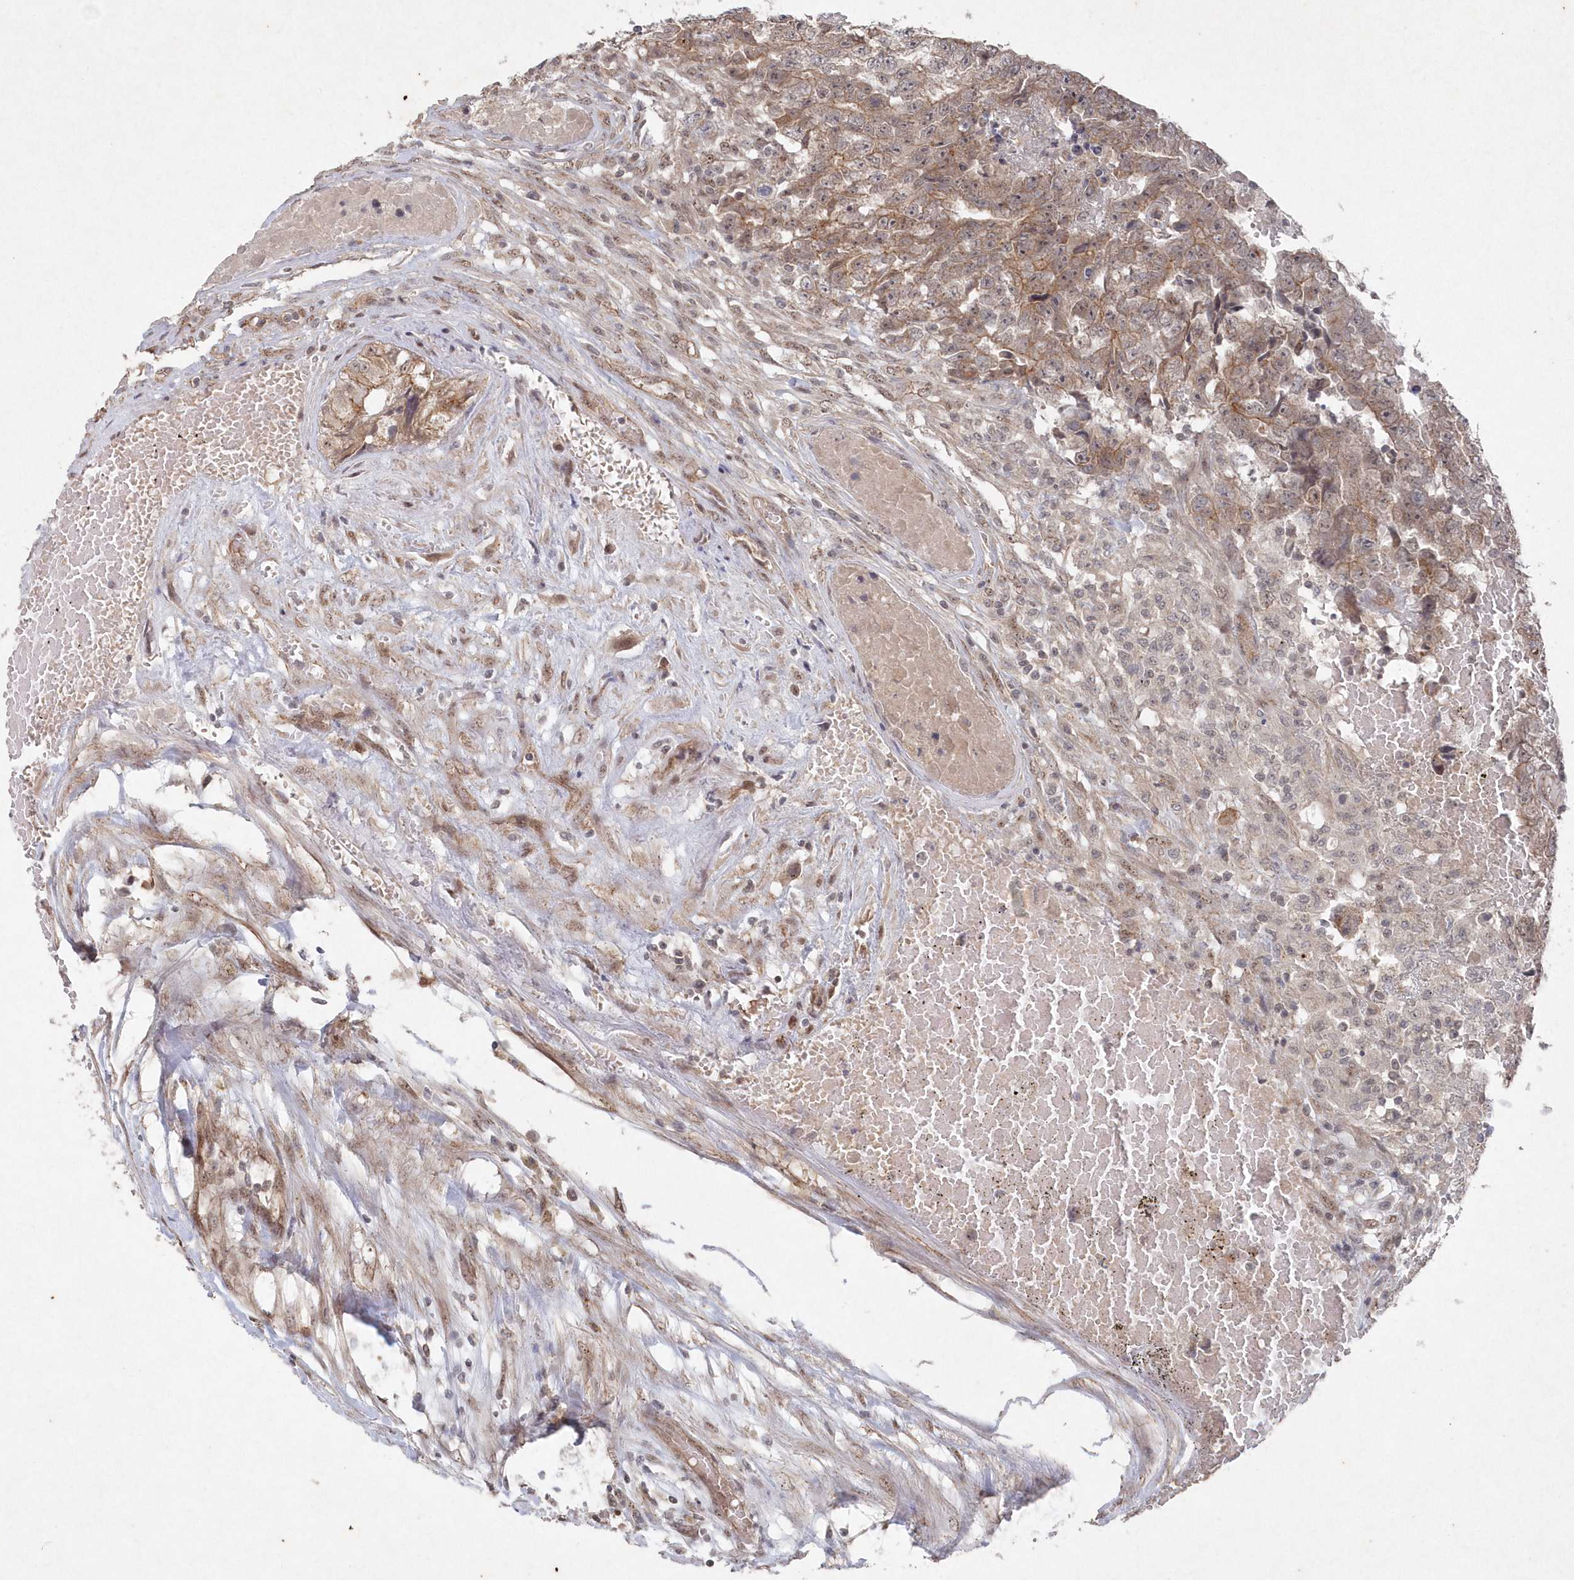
{"staining": {"intensity": "moderate", "quantity": ">75%", "location": "cytoplasmic/membranous"}, "tissue": "testis cancer", "cell_type": "Tumor cells", "image_type": "cancer", "snomed": [{"axis": "morphology", "description": "Carcinoma, Embryonal, NOS"}, {"axis": "topography", "description": "Testis"}], "caption": "Moderate cytoplasmic/membranous positivity is present in approximately >75% of tumor cells in testis embryonal carcinoma.", "gene": "VSIG2", "patient": {"sex": "male", "age": 25}}